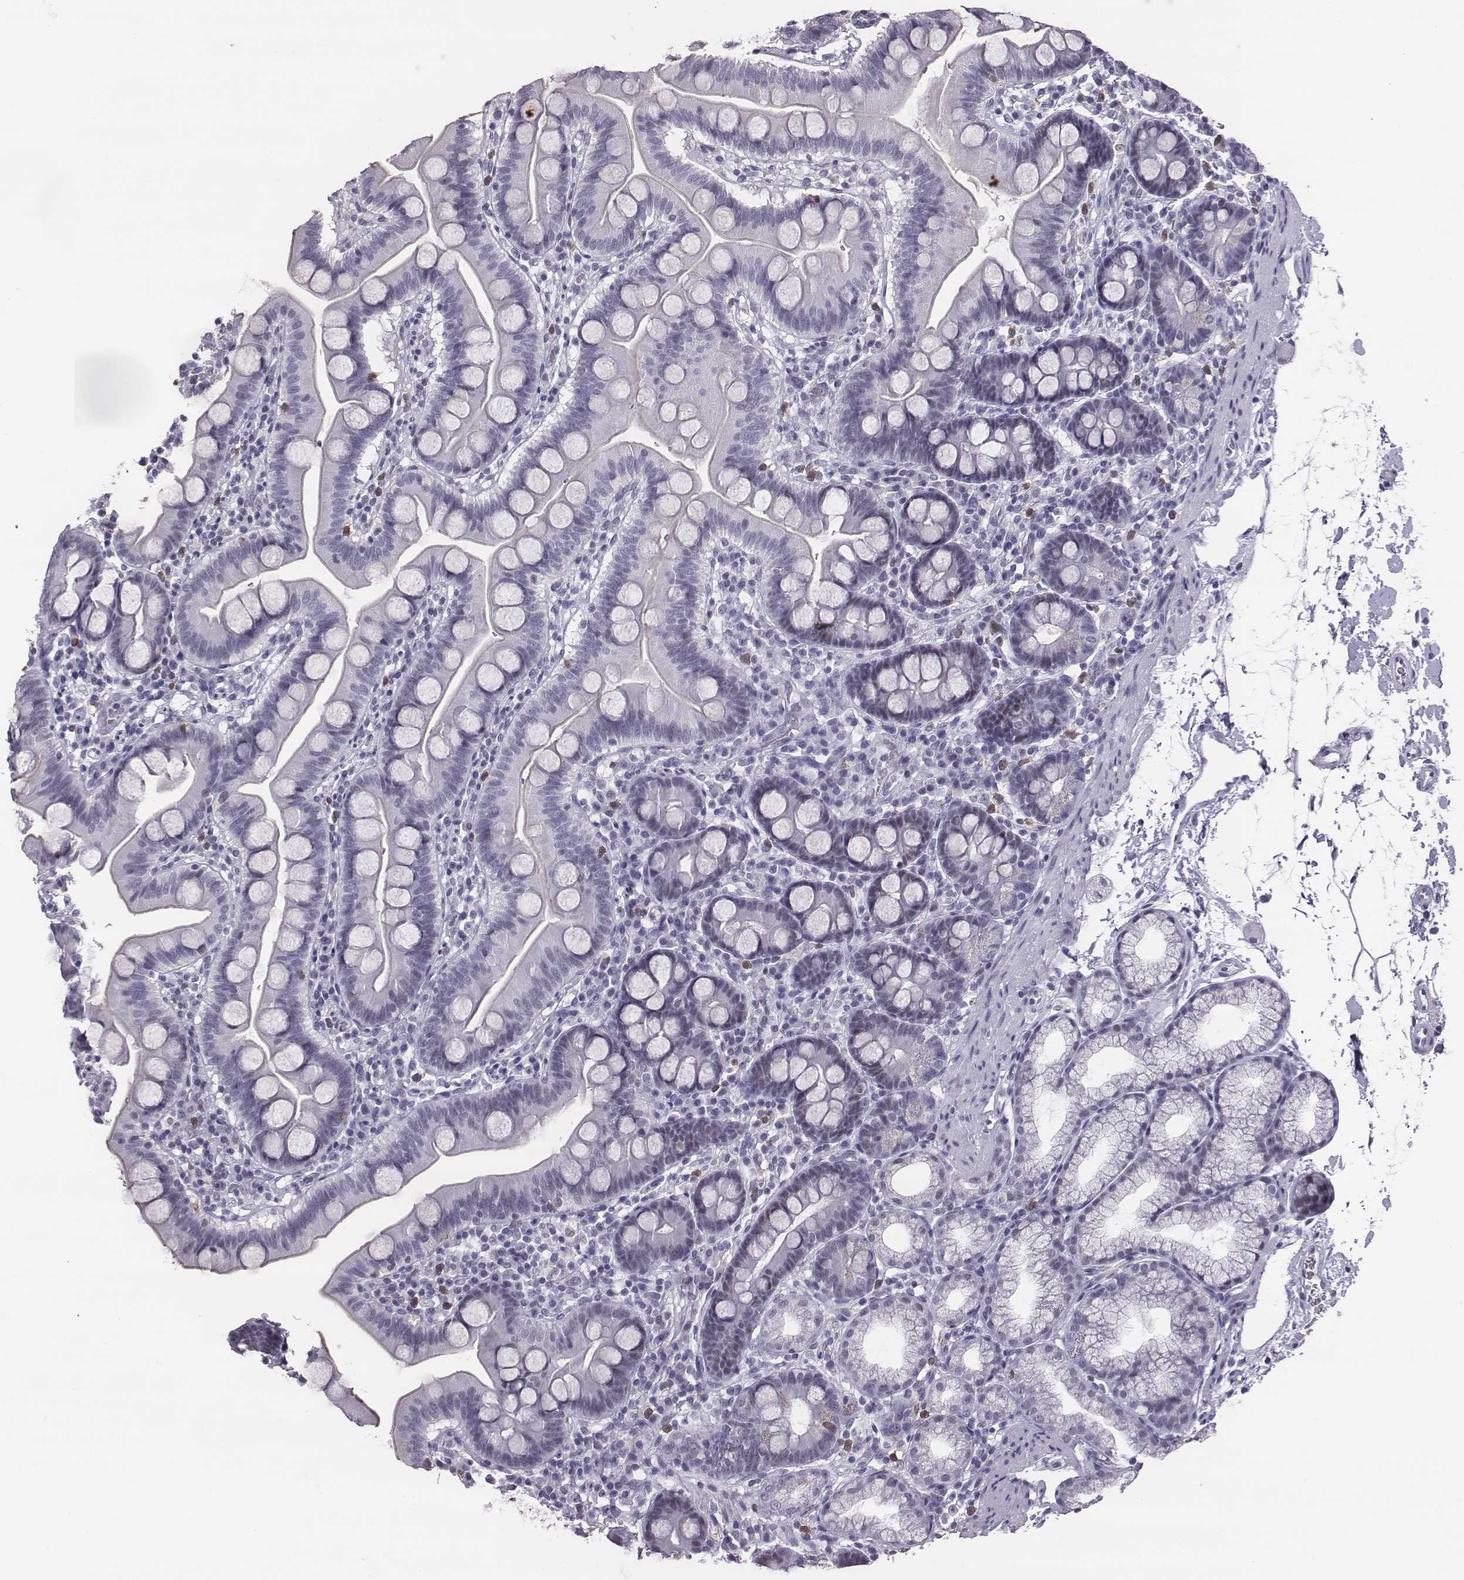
{"staining": {"intensity": "negative", "quantity": "none", "location": "none"}, "tissue": "duodenum", "cell_type": "Glandular cells", "image_type": "normal", "snomed": [{"axis": "morphology", "description": "Normal tissue, NOS"}, {"axis": "topography", "description": "Pancreas"}, {"axis": "topography", "description": "Duodenum"}], "caption": "This is a histopathology image of immunohistochemistry staining of unremarkable duodenum, which shows no staining in glandular cells.", "gene": "ACOD1", "patient": {"sex": "male", "age": 59}}